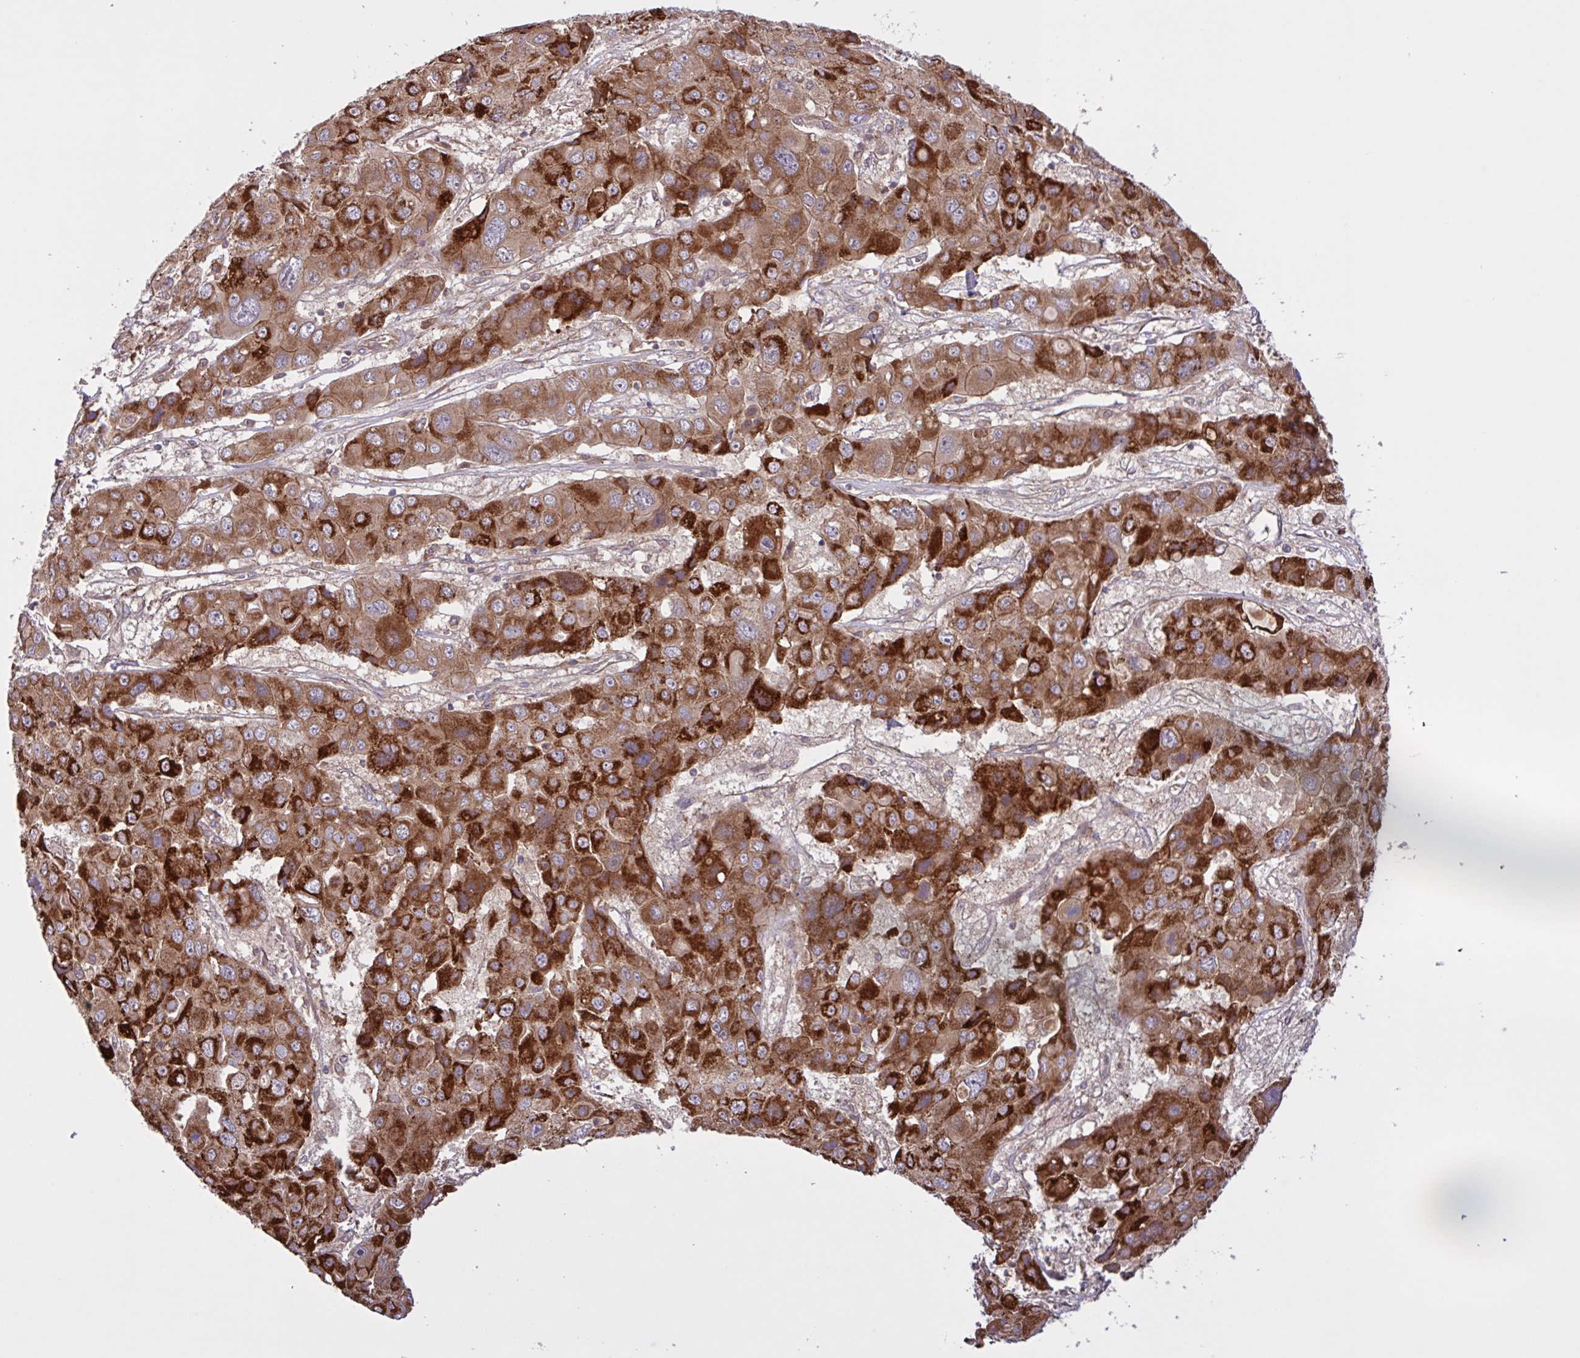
{"staining": {"intensity": "strong", "quantity": ">75%", "location": "cytoplasmic/membranous"}, "tissue": "liver cancer", "cell_type": "Tumor cells", "image_type": "cancer", "snomed": [{"axis": "morphology", "description": "Cholangiocarcinoma"}, {"axis": "topography", "description": "Liver"}], "caption": "Immunohistochemical staining of liver cholangiocarcinoma displays high levels of strong cytoplasmic/membranous positivity in about >75% of tumor cells.", "gene": "INTS10", "patient": {"sex": "male", "age": 67}}